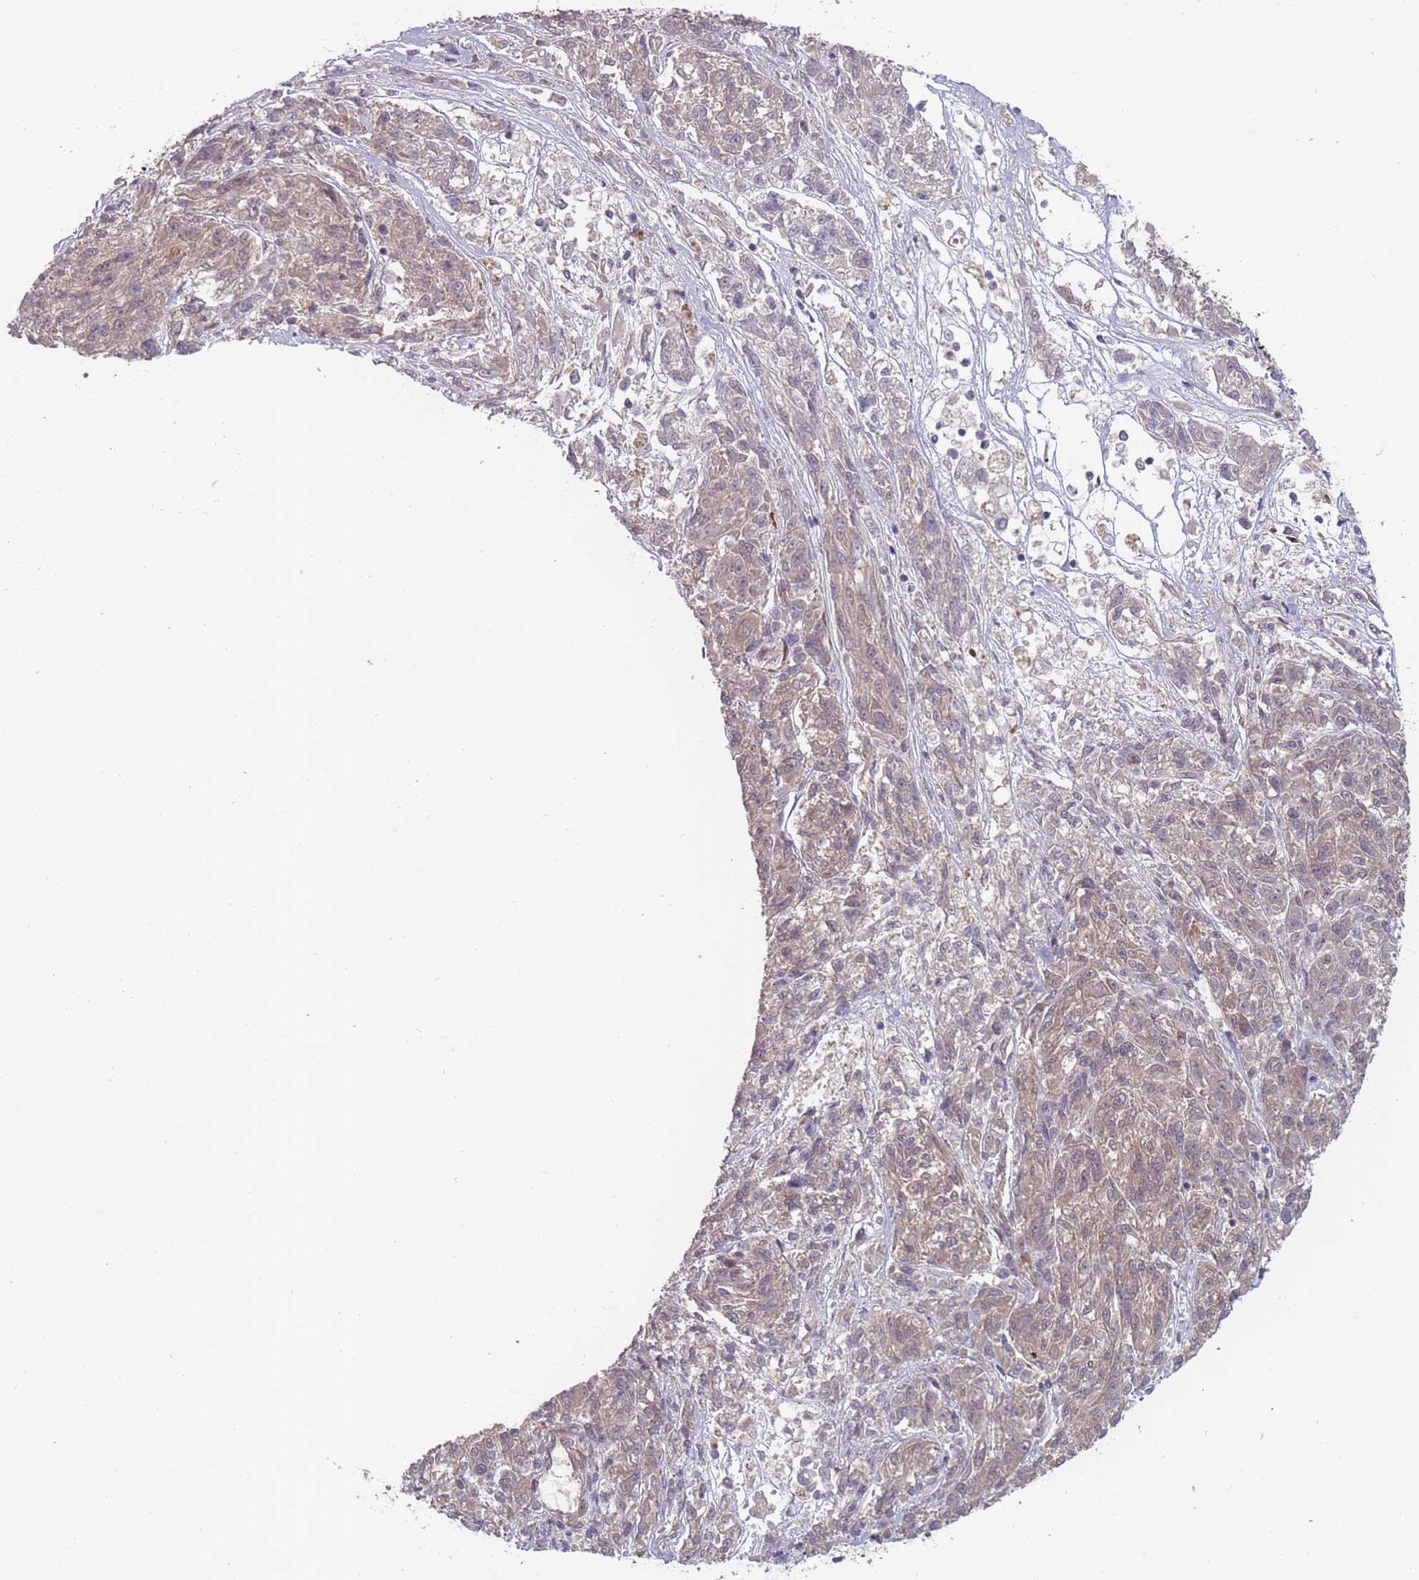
{"staining": {"intensity": "weak", "quantity": ">75%", "location": "cytoplasmic/membranous"}, "tissue": "melanoma", "cell_type": "Tumor cells", "image_type": "cancer", "snomed": [{"axis": "morphology", "description": "Malignant melanoma, NOS"}, {"axis": "topography", "description": "Skin"}], "caption": "Approximately >75% of tumor cells in human melanoma show weak cytoplasmic/membranous protein expression as visualized by brown immunohistochemical staining.", "gene": "CNTRL", "patient": {"sex": "male", "age": 53}}